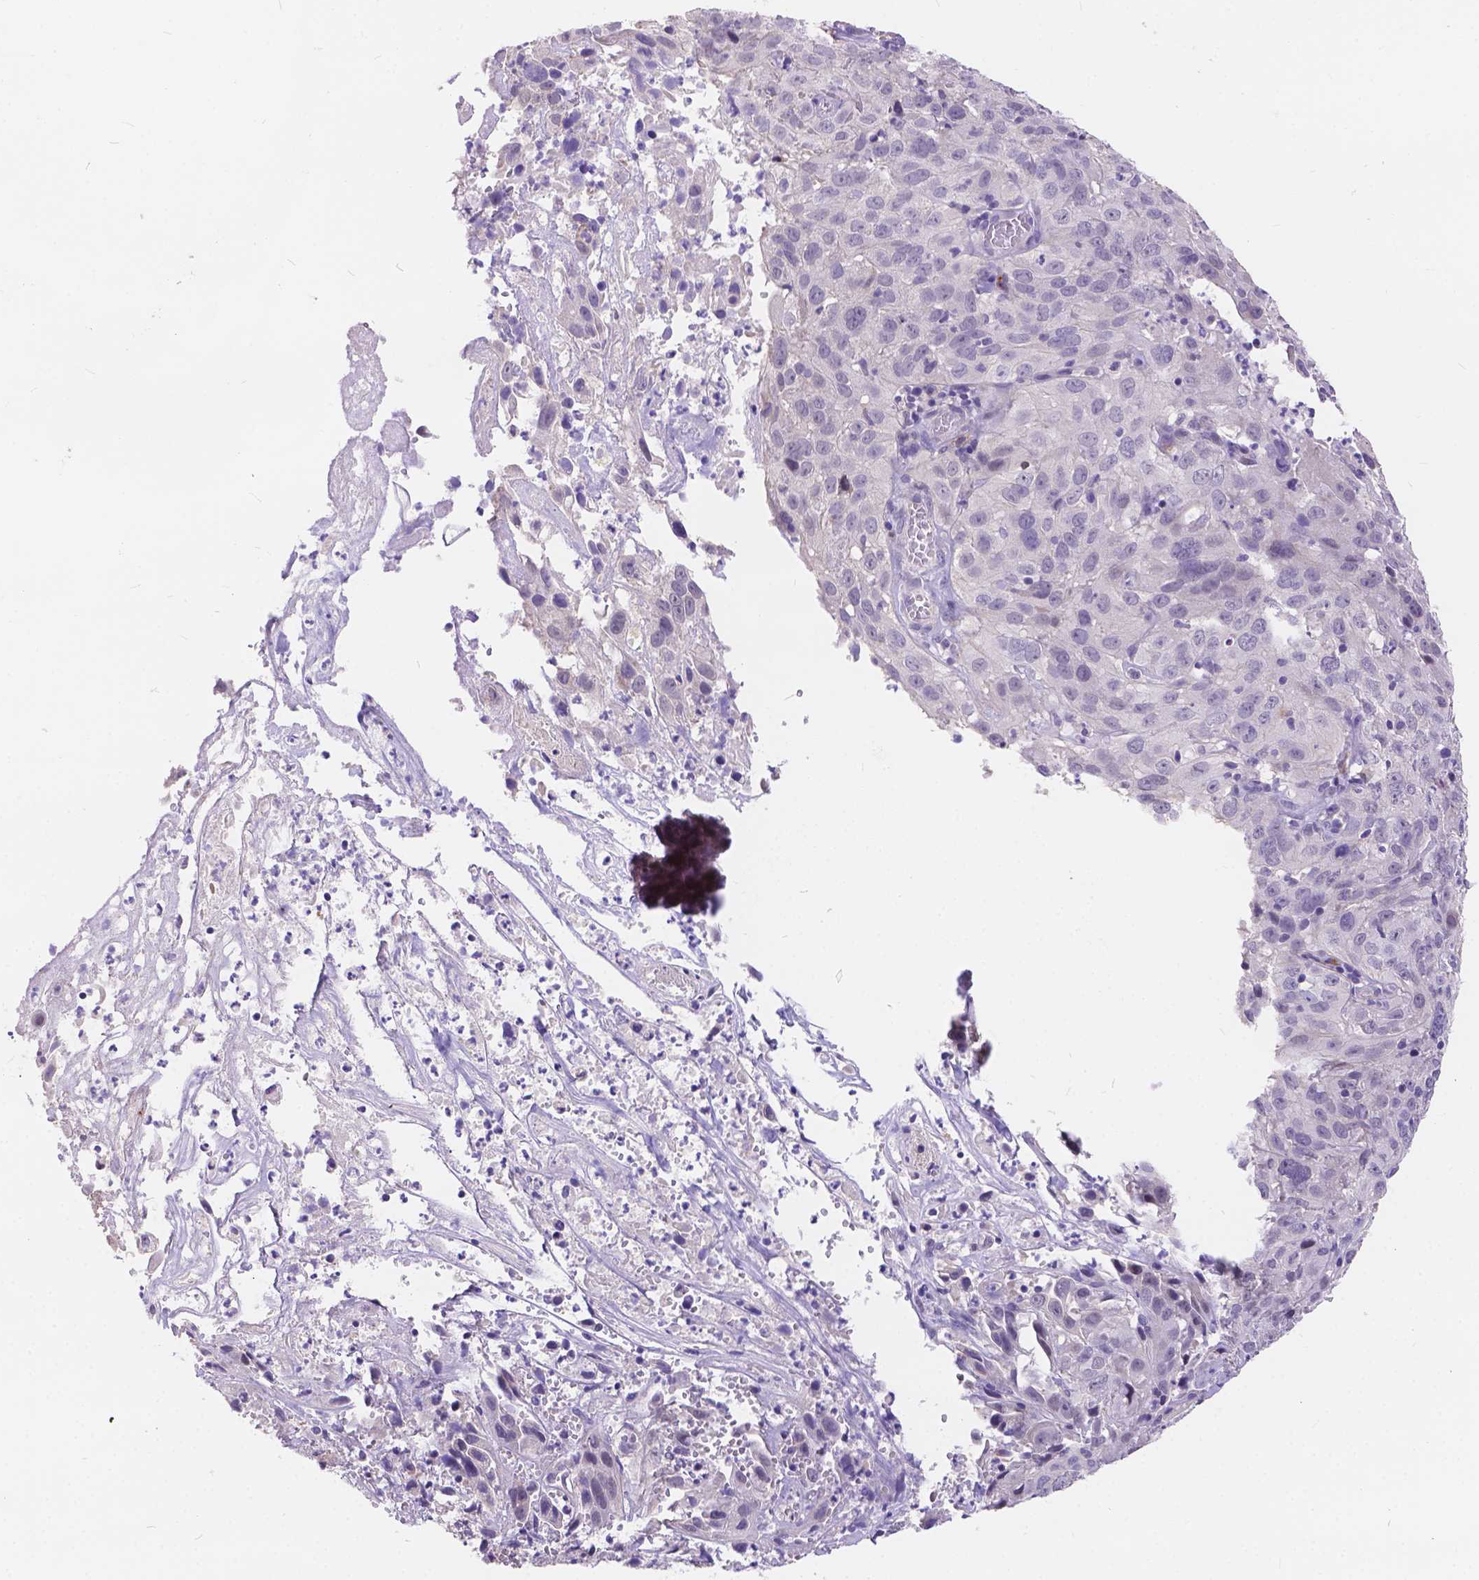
{"staining": {"intensity": "negative", "quantity": "none", "location": "none"}, "tissue": "cervical cancer", "cell_type": "Tumor cells", "image_type": "cancer", "snomed": [{"axis": "morphology", "description": "Squamous cell carcinoma, NOS"}, {"axis": "topography", "description": "Cervix"}], "caption": "IHC image of neoplastic tissue: cervical squamous cell carcinoma stained with DAB (3,3'-diaminobenzidine) displays no significant protein staining in tumor cells.", "gene": "DLEC1", "patient": {"sex": "female", "age": 32}}